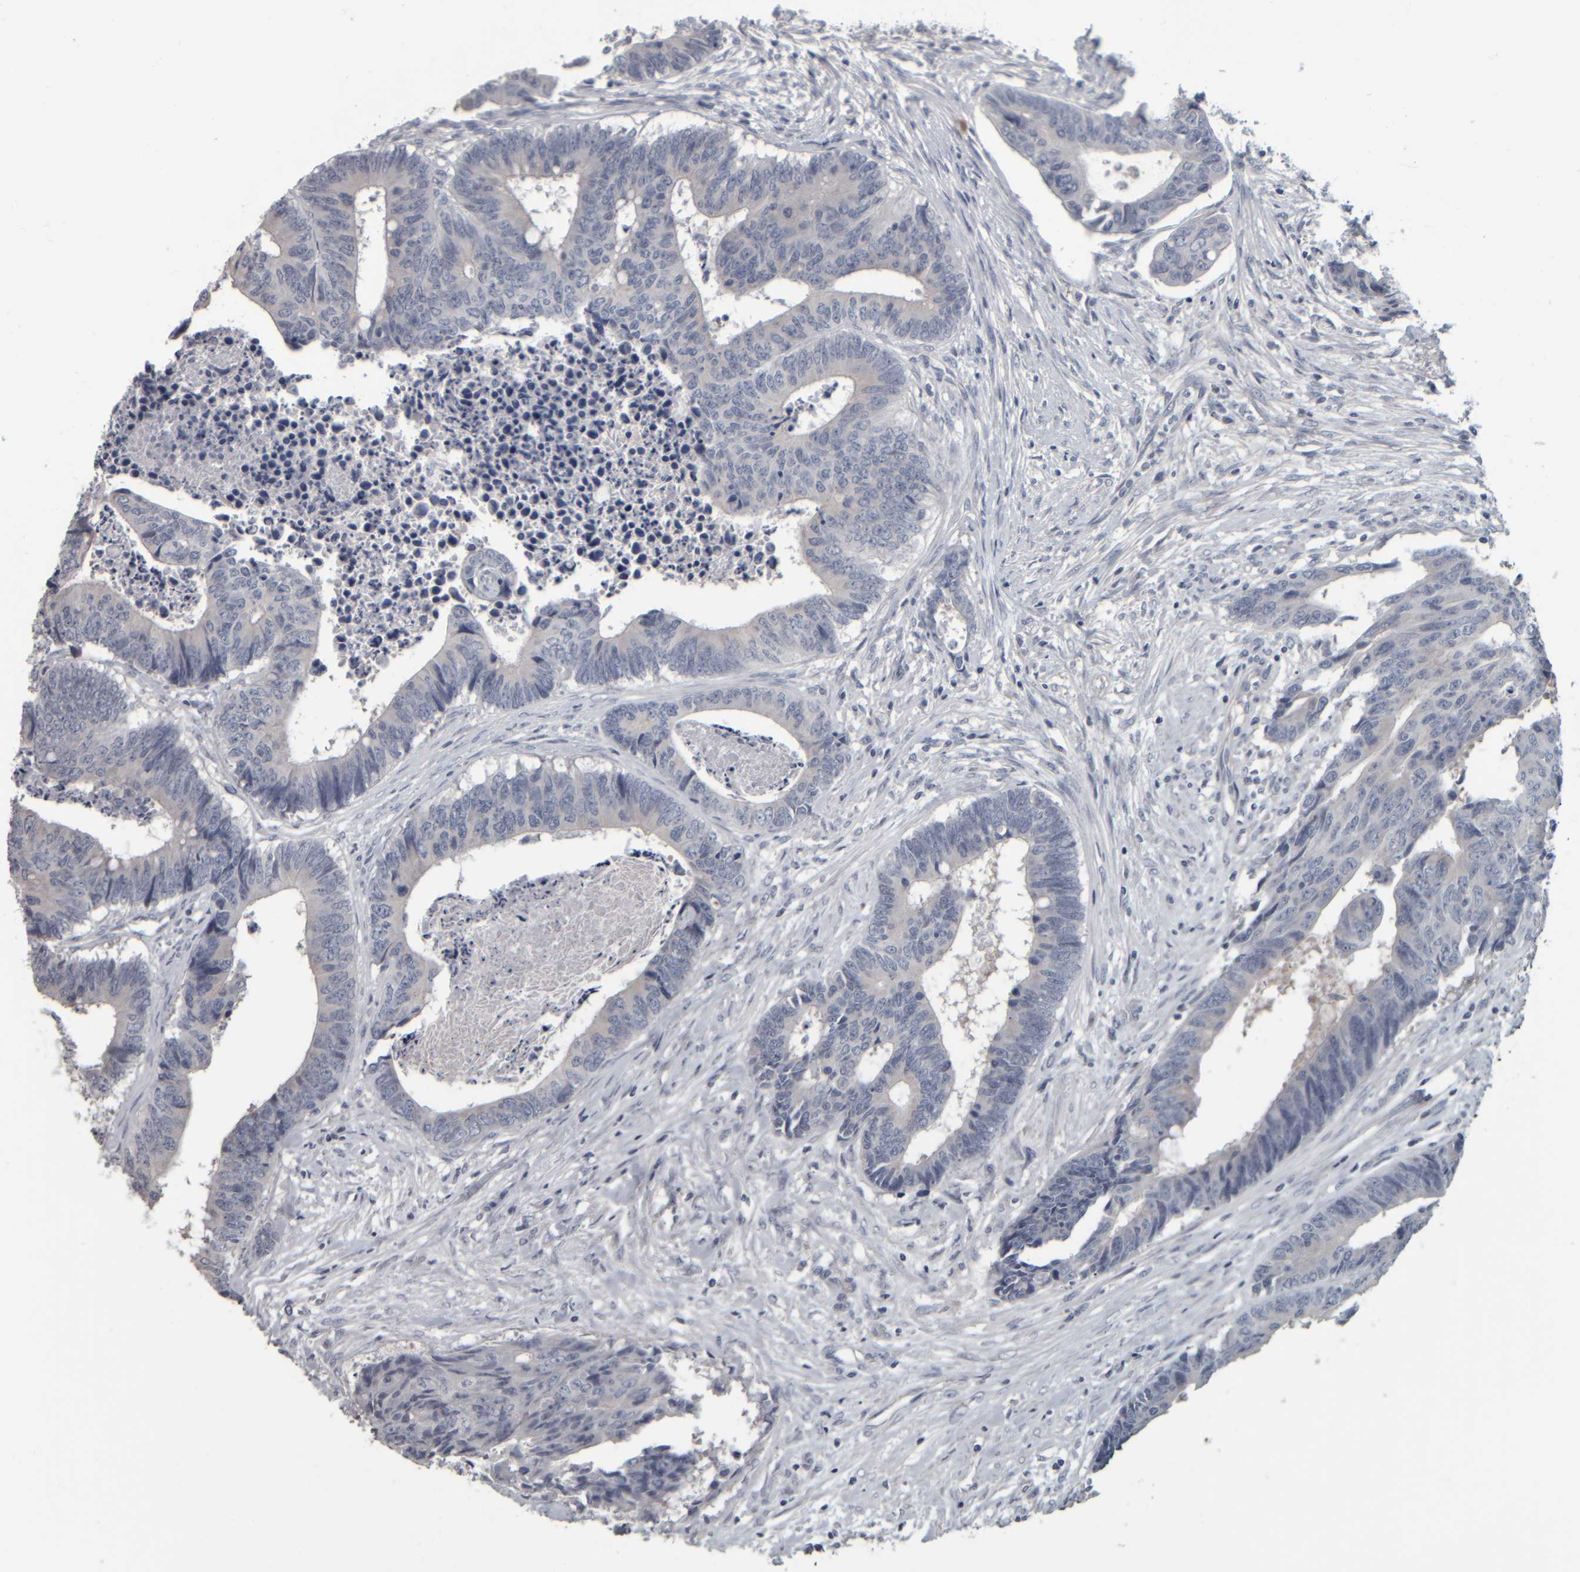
{"staining": {"intensity": "negative", "quantity": "none", "location": "none"}, "tissue": "colorectal cancer", "cell_type": "Tumor cells", "image_type": "cancer", "snomed": [{"axis": "morphology", "description": "Adenocarcinoma, NOS"}, {"axis": "topography", "description": "Rectum"}], "caption": "The image reveals no staining of tumor cells in colorectal cancer (adenocarcinoma).", "gene": "CAVIN4", "patient": {"sex": "male", "age": 84}}